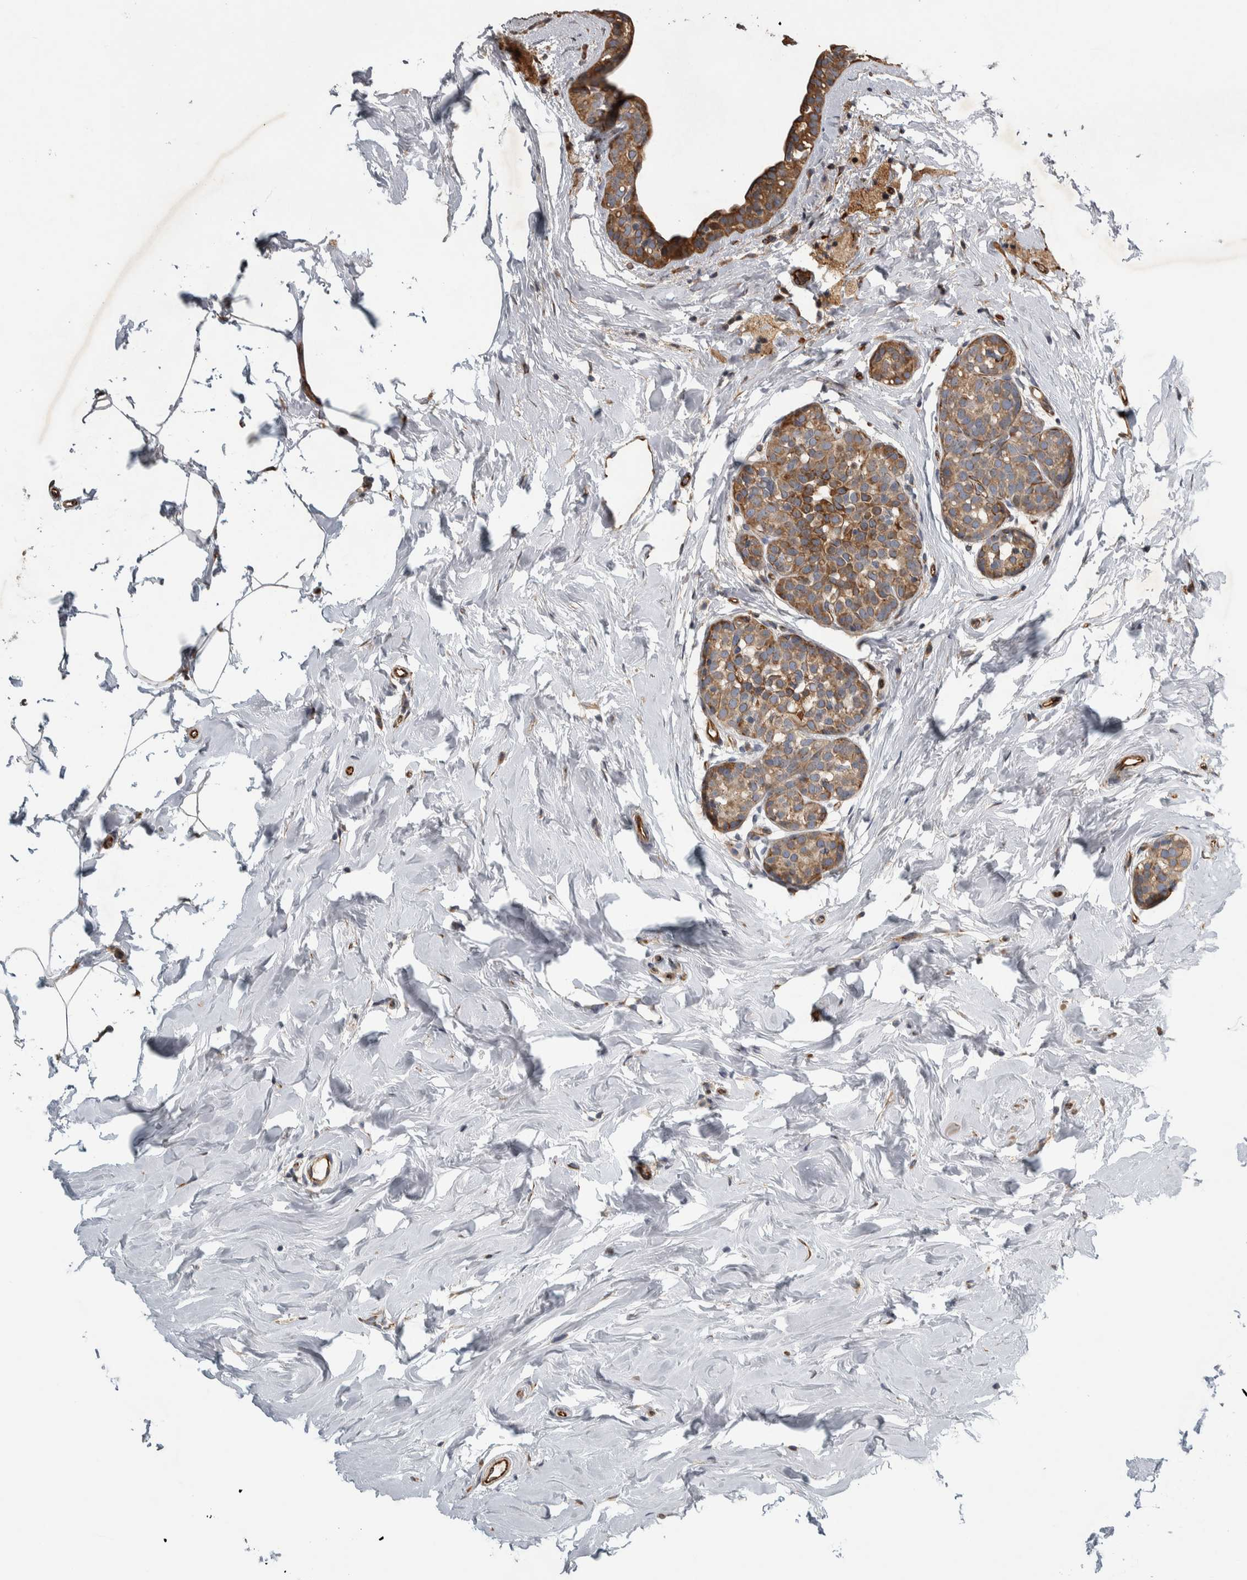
{"staining": {"intensity": "moderate", "quantity": ">75%", "location": "cytoplasmic/membranous"}, "tissue": "breast cancer", "cell_type": "Tumor cells", "image_type": "cancer", "snomed": [{"axis": "morphology", "description": "Duct carcinoma"}, {"axis": "topography", "description": "Breast"}], "caption": "Immunohistochemical staining of breast cancer displays moderate cytoplasmic/membranous protein positivity in approximately >75% of tumor cells.", "gene": "NT5C2", "patient": {"sex": "female", "age": 55}}